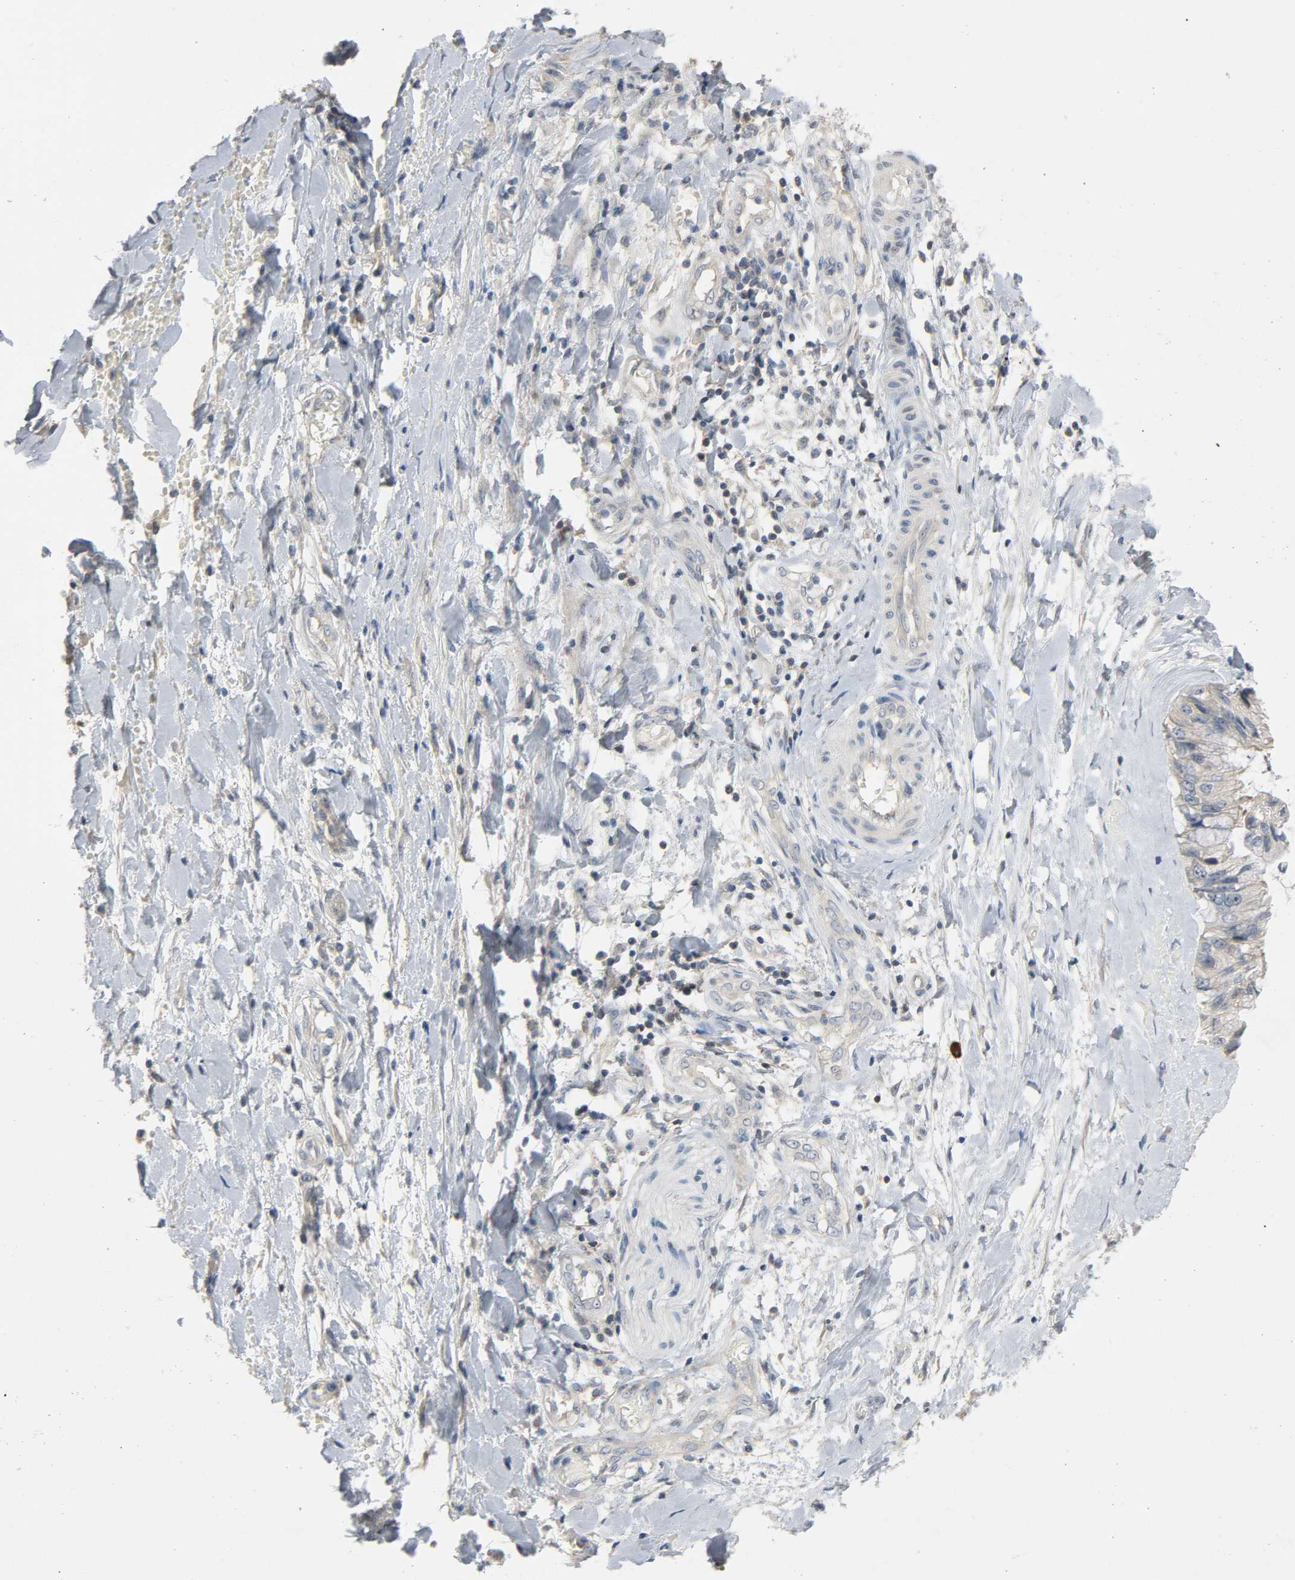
{"staining": {"intensity": "negative", "quantity": "none", "location": "none"}, "tissue": "ovarian cancer", "cell_type": "Tumor cells", "image_type": "cancer", "snomed": [{"axis": "morphology", "description": "Cystadenocarcinoma, mucinous, NOS"}, {"axis": "topography", "description": "Ovary"}], "caption": "A photomicrograph of human ovarian mucinous cystadenocarcinoma is negative for staining in tumor cells.", "gene": "CD4", "patient": {"sex": "female", "age": 39}}